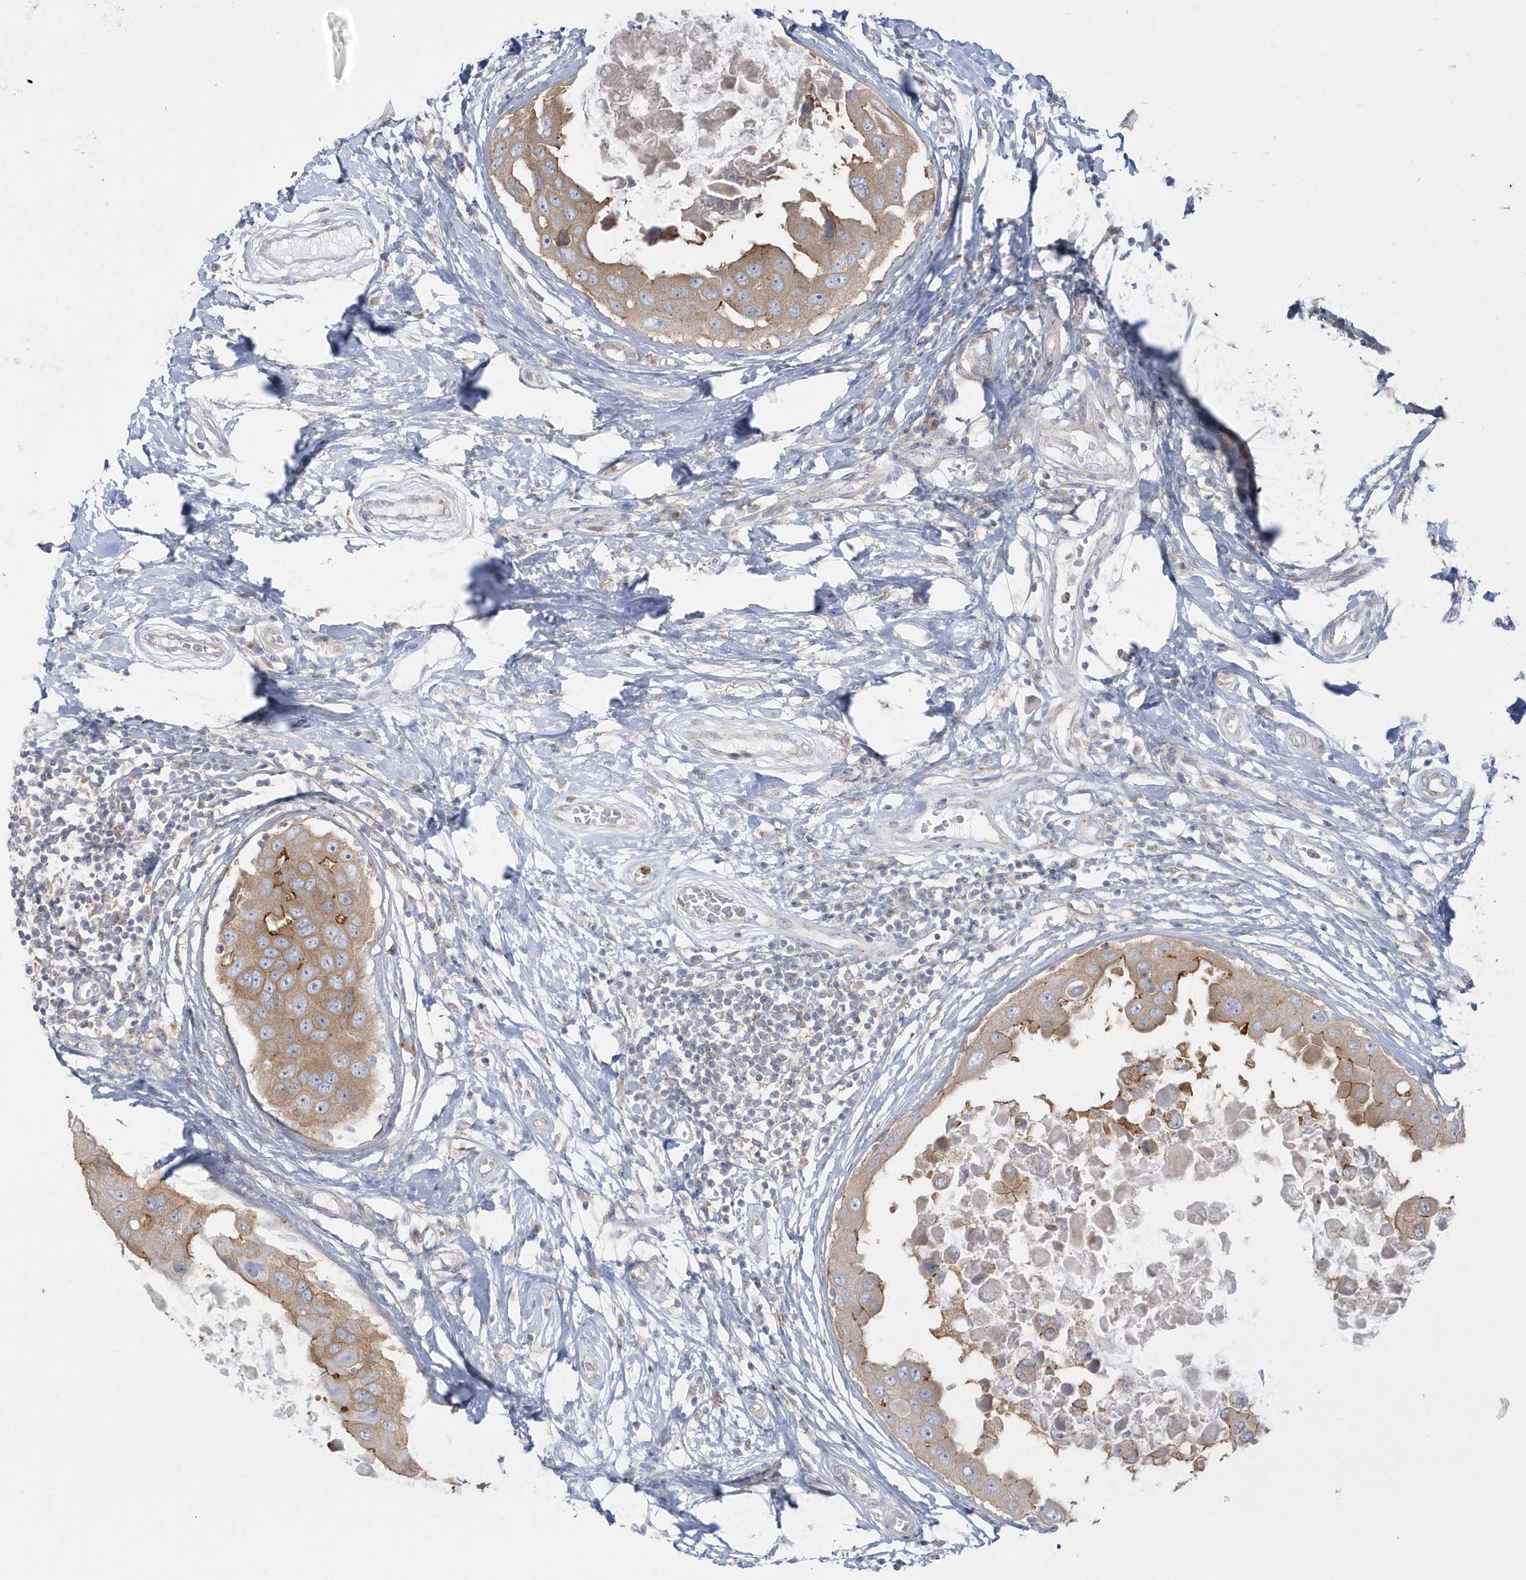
{"staining": {"intensity": "moderate", "quantity": ">75%", "location": "cytoplasmic/membranous"}, "tissue": "breast cancer", "cell_type": "Tumor cells", "image_type": "cancer", "snomed": [{"axis": "morphology", "description": "Duct carcinoma"}, {"axis": "topography", "description": "Breast"}], "caption": "Brown immunohistochemical staining in human breast infiltrating ductal carcinoma displays moderate cytoplasmic/membranous positivity in about >75% of tumor cells.", "gene": "DNAJC18", "patient": {"sex": "female", "age": 27}}